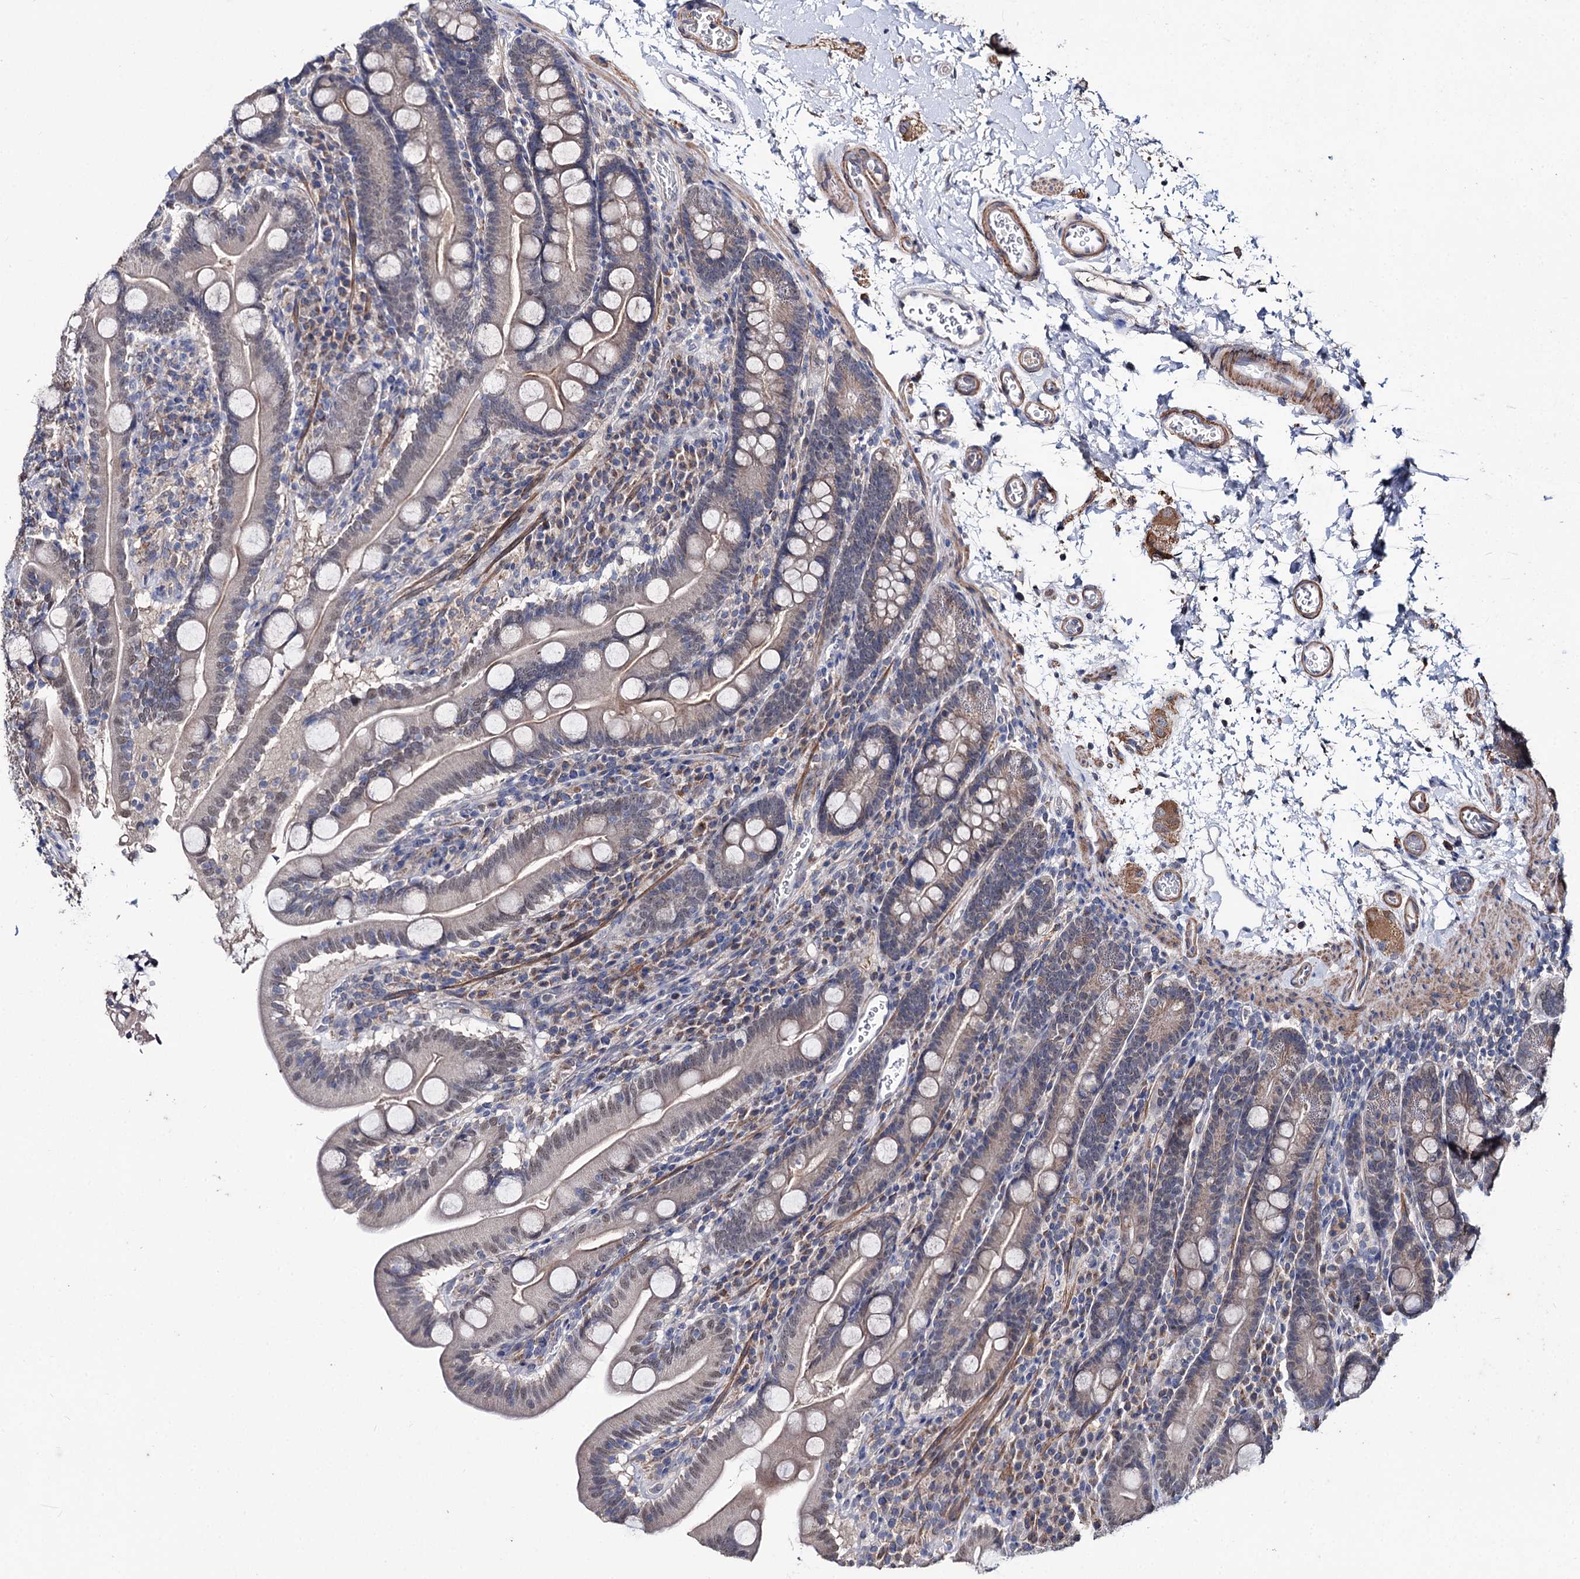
{"staining": {"intensity": "weak", "quantity": "25%-75%", "location": "cytoplasmic/membranous"}, "tissue": "duodenum", "cell_type": "Glandular cells", "image_type": "normal", "snomed": [{"axis": "morphology", "description": "Normal tissue, NOS"}, {"axis": "topography", "description": "Duodenum"}], "caption": "Approximately 25%-75% of glandular cells in normal human duodenum exhibit weak cytoplasmic/membranous protein positivity as visualized by brown immunohistochemical staining.", "gene": "CLPB", "patient": {"sex": "male", "age": 35}}